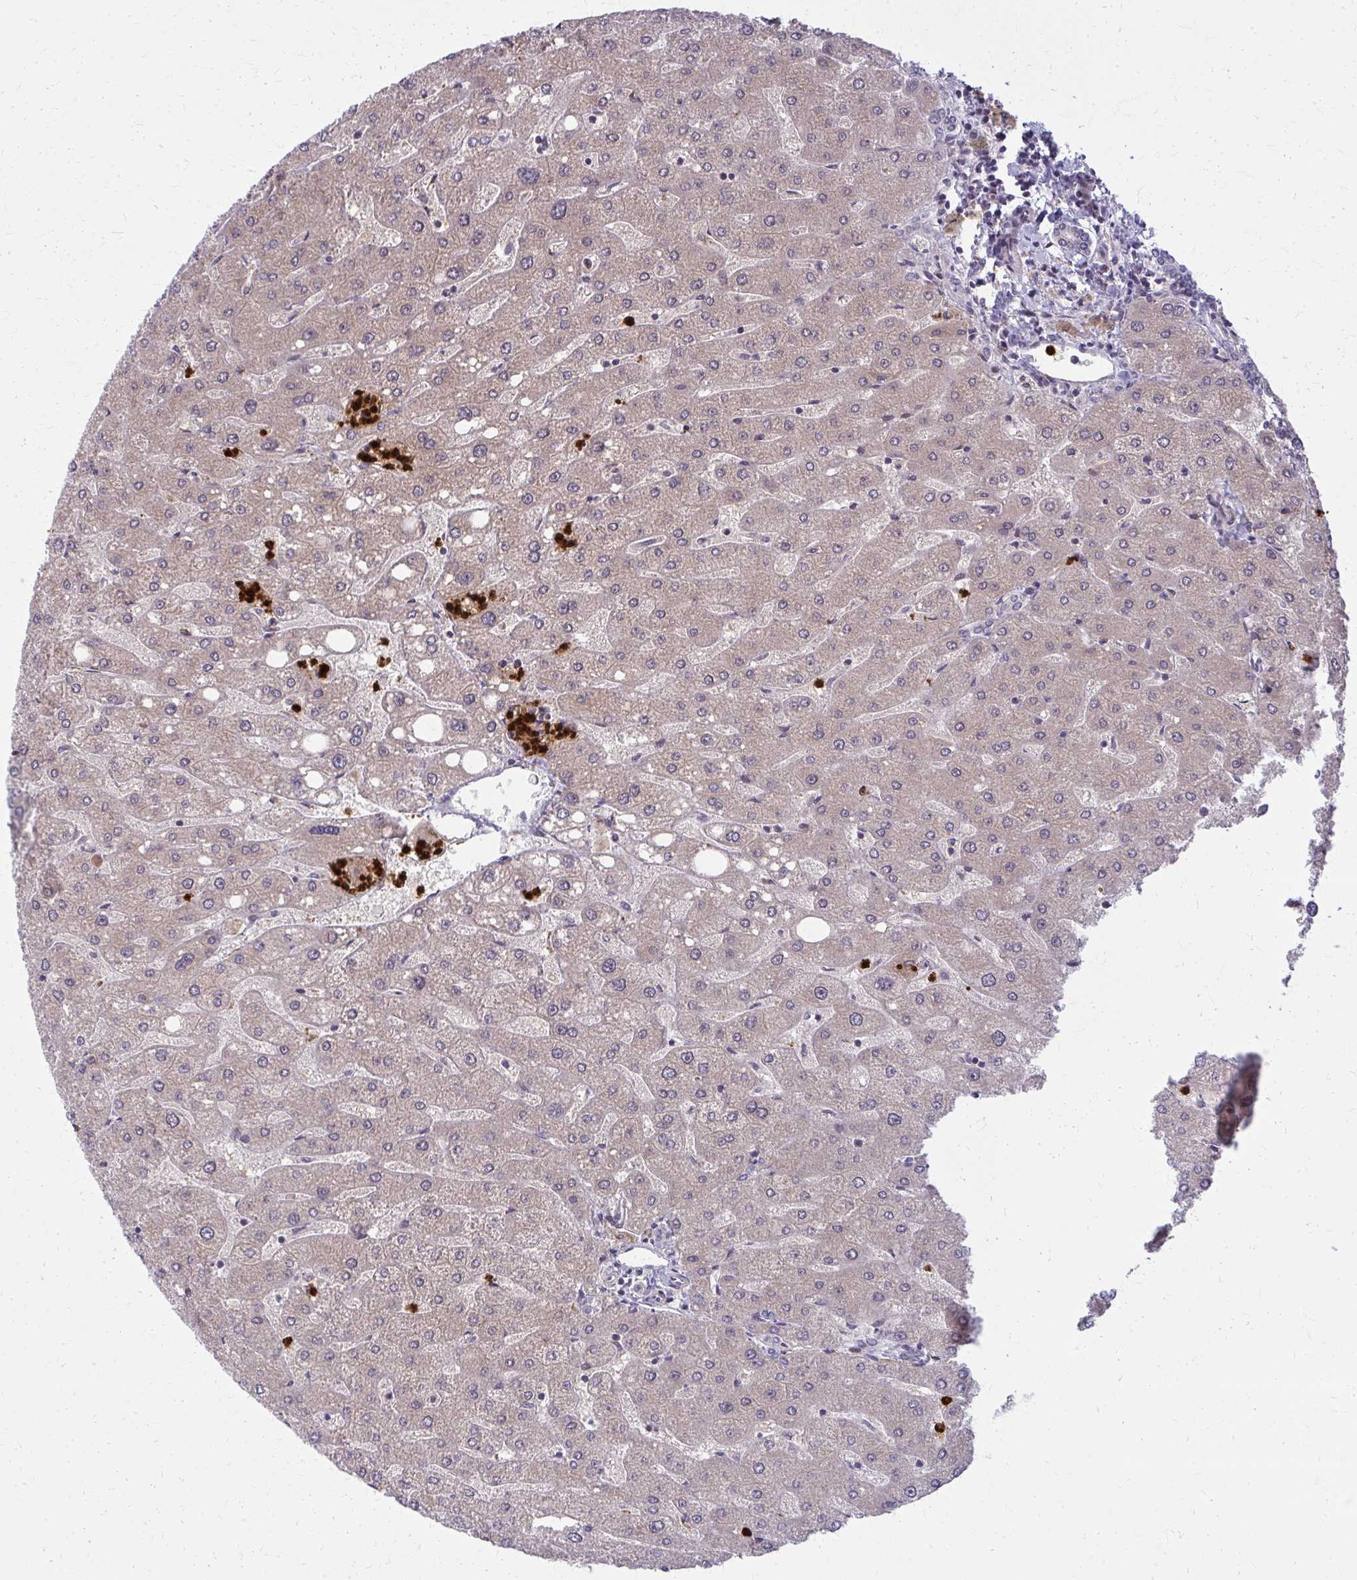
{"staining": {"intensity": "negative", "quantity": "none", "location": "none"}, "tissue": "liver", "cell_type": "Cholangiocytes", "image_type": "normal", "snomed": [{"axis": "morphology", "description": "Normal tissue, NOS"}, {"axis": "topography", "description": "Liver"}], "caption": "Cholangiocytes show no significant staining in normal liver.", "gene": "MCCC1", "patient": {"sex": "male", "age": 67}}